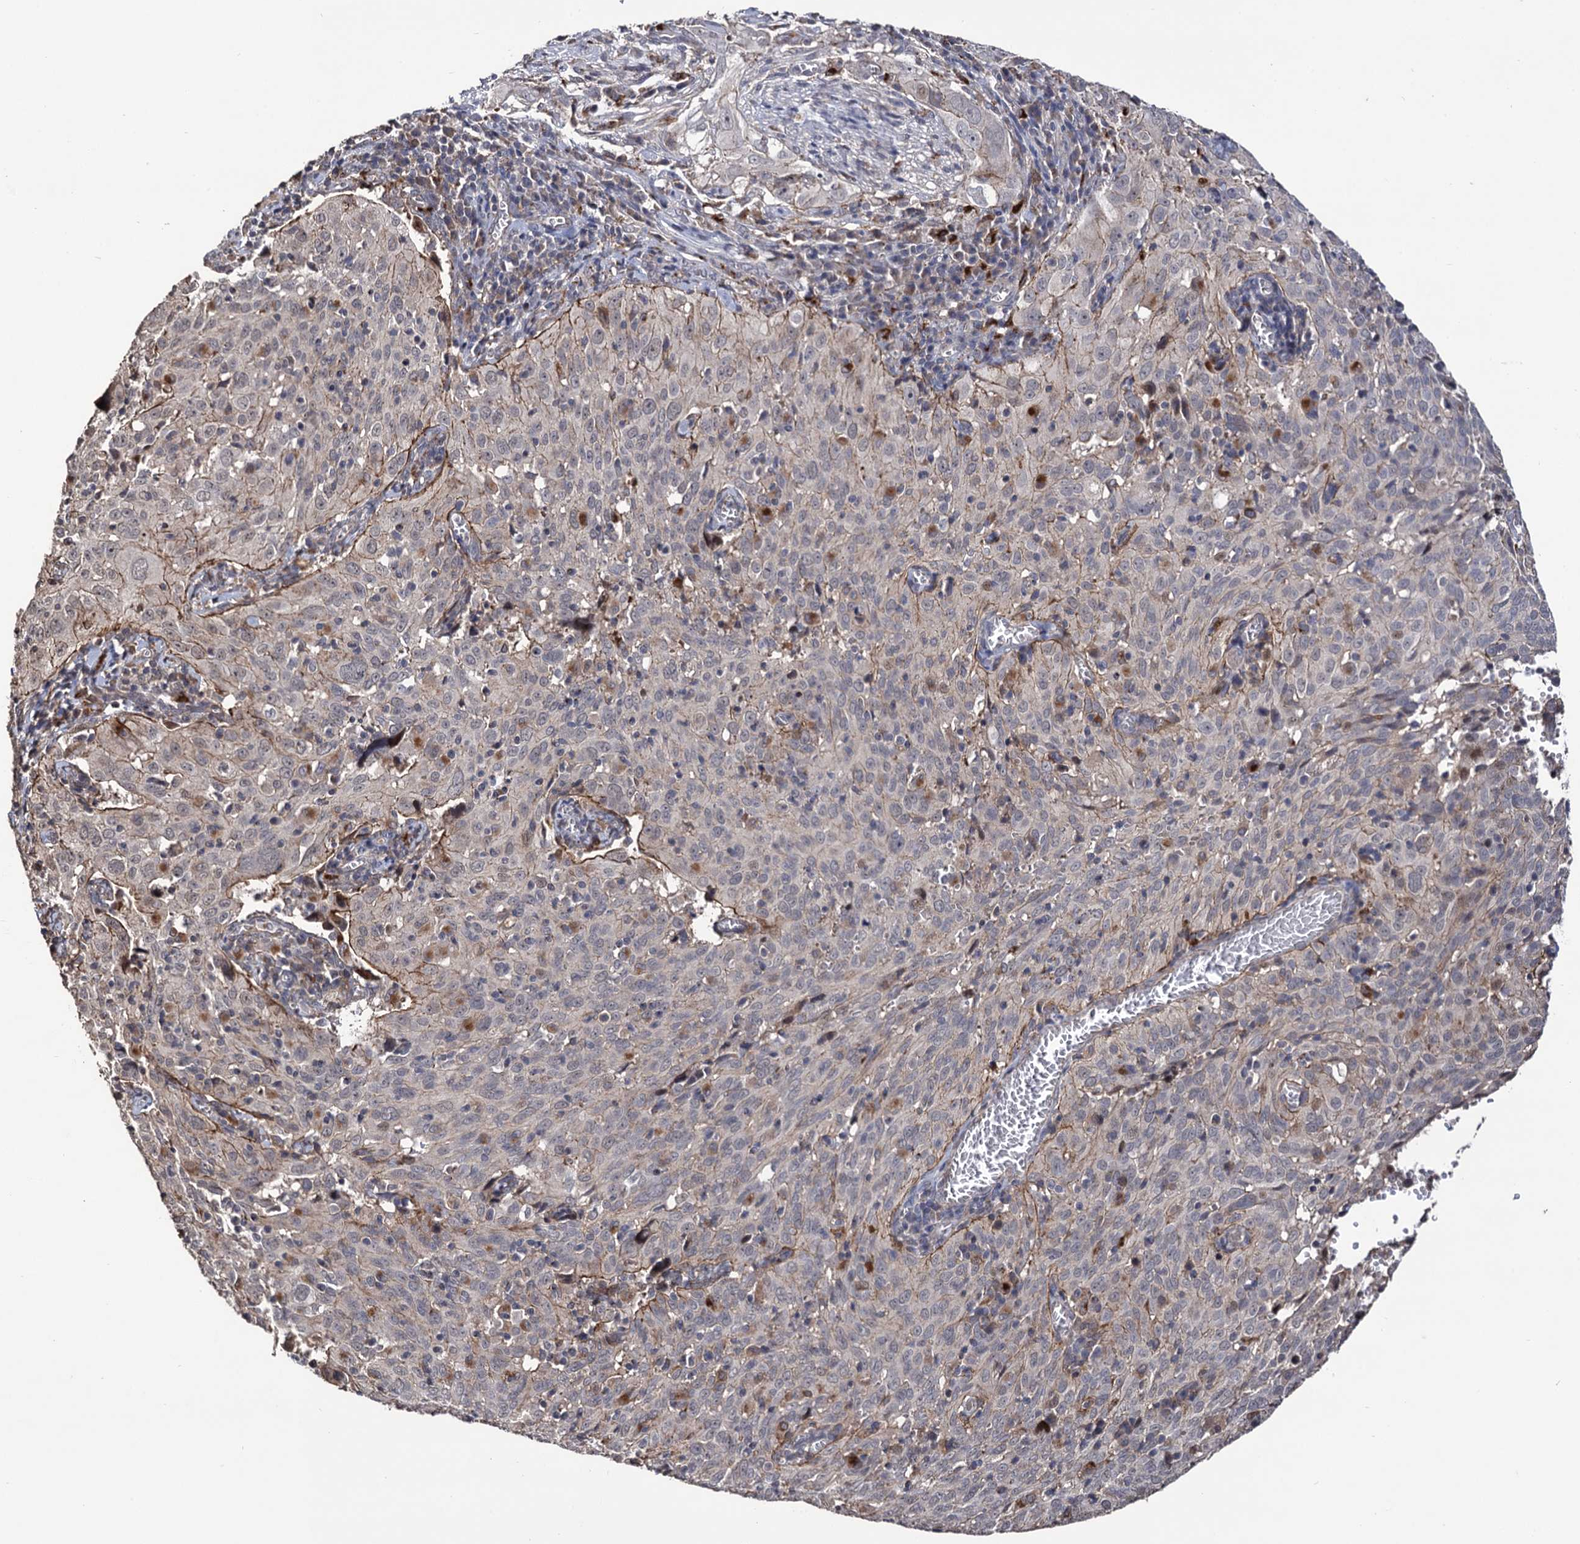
{"staining": {"intensity": "negative", "quantity": "none", "location": "none"}, "tissue": "cervical cancer", "cell_type": "Tumor cells", "image_type": "cancer", "snomed": [{"axis": "morphology", "description": "Squamous cell carcinoma, NOS"}, {"axis": "topography", "description": "Cervix"}], "caption": "Tumor cells show no significant staining in cervical cancer. (Stains: DAB IHC with hematoxylin counter stain, Microscopy: brightfield microscopy at high magnification).", "gene": "MICAL2", "patient": {"sex": "female", "age": 31}}